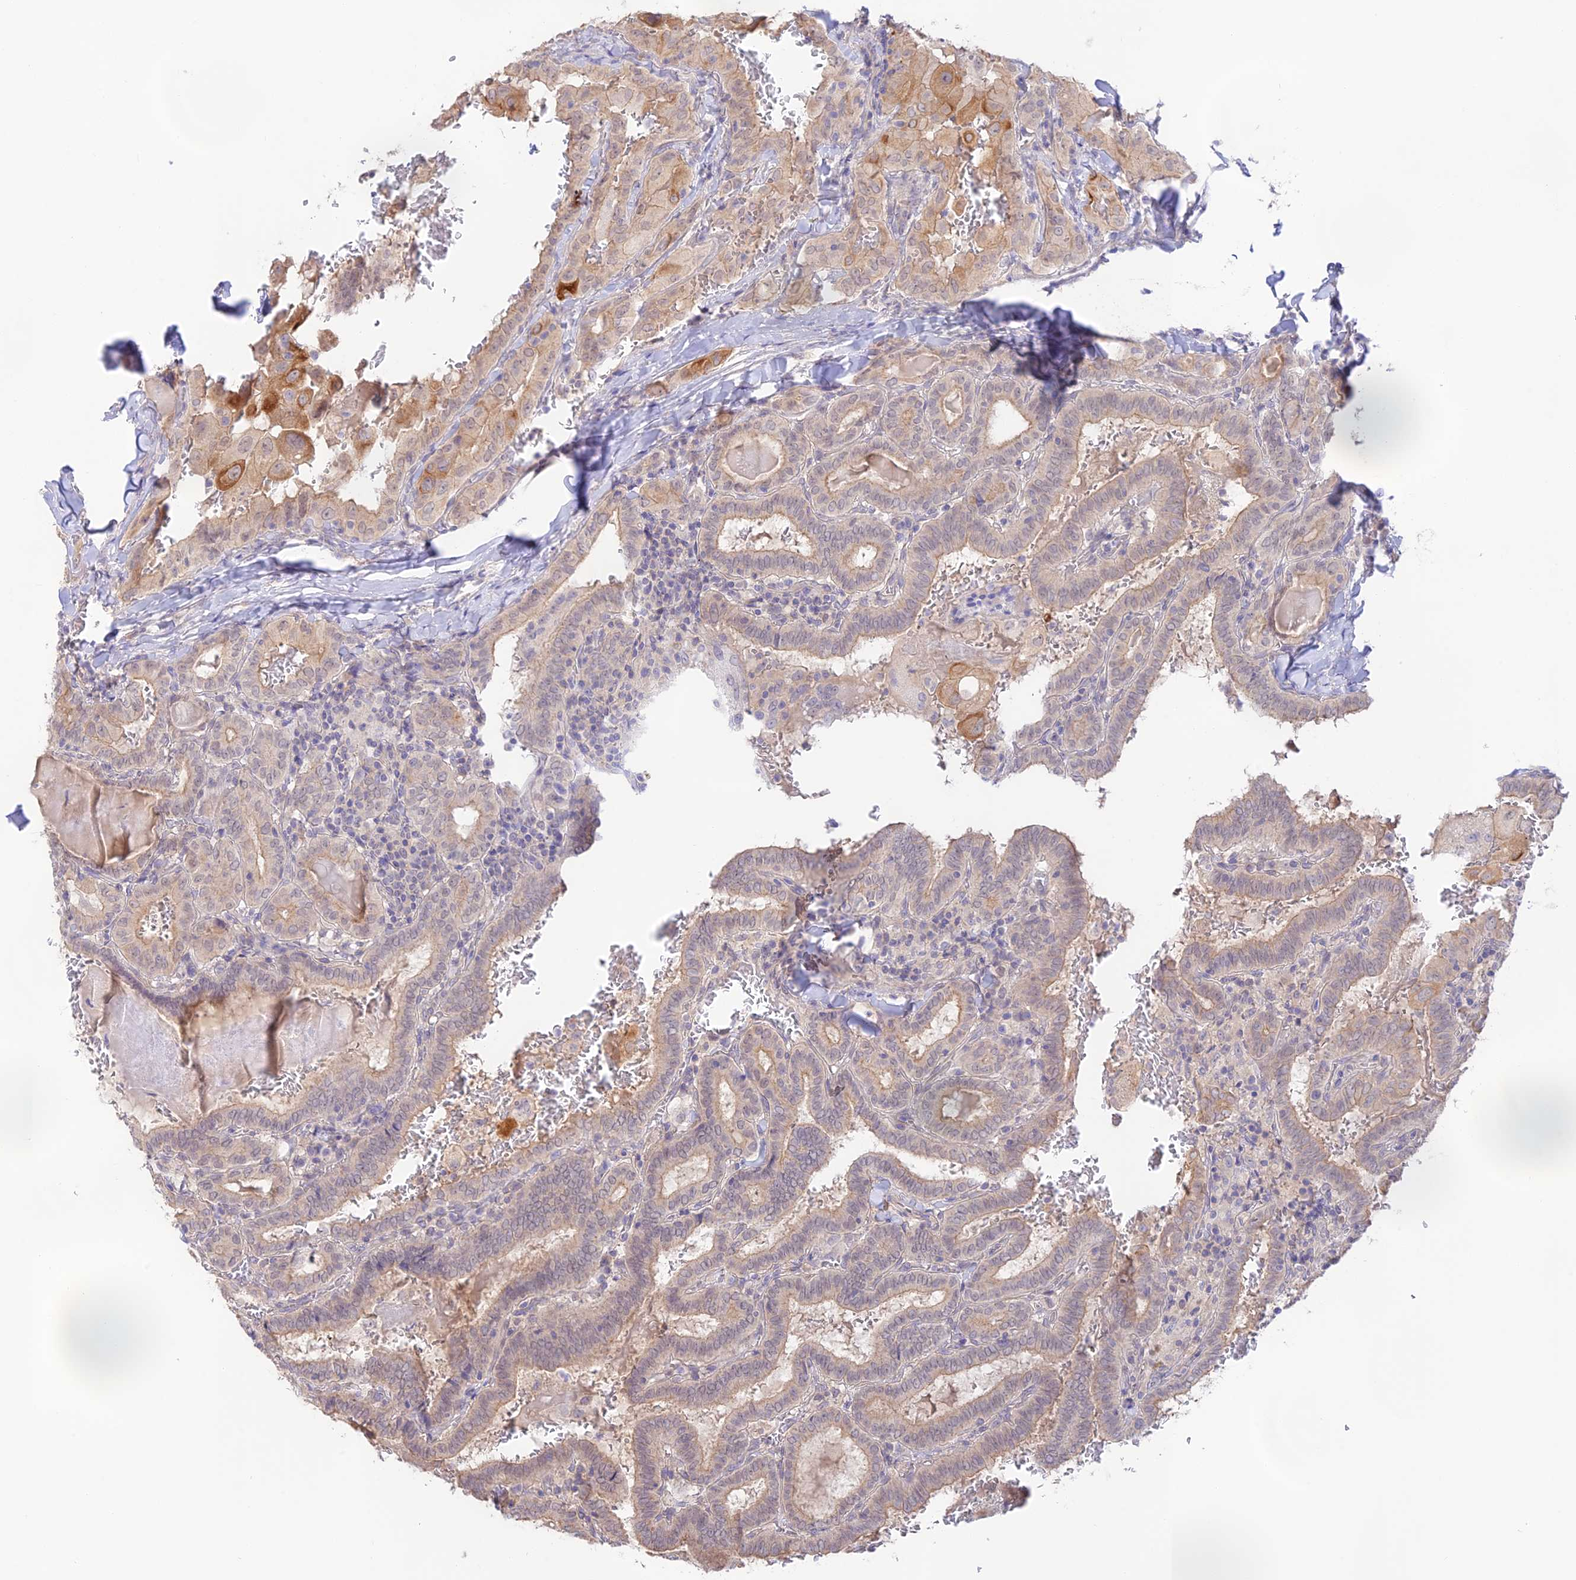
{"staining": {"intensity": "moderate", "quantity": "<25%", "location": "cytoplasmic/membranous"}, "tissue": "thyroid cancer", "cell_type": "Tumor cells", "image_type": "cancer", "snomed": [{"axis": "morphology", "description": "Papillary adenocarcinoma, NOS"}, {"axis": "topography", "description": "Thyroid gland"}], "caption": "The image displays a brown stain indicating the presence of a protein in the cytoplasmic/membranous of tumor cells in thyroid papillary adenocarcinoma. The protein of interest is stained brown, and the nuclei are stained in blue (DAB (3,3'-diaminobenzidine) IHC with brightfield microscopy, high magnification).", "gene": "CAMSAP3", "patient": {"sex": "female", "age": 72}}